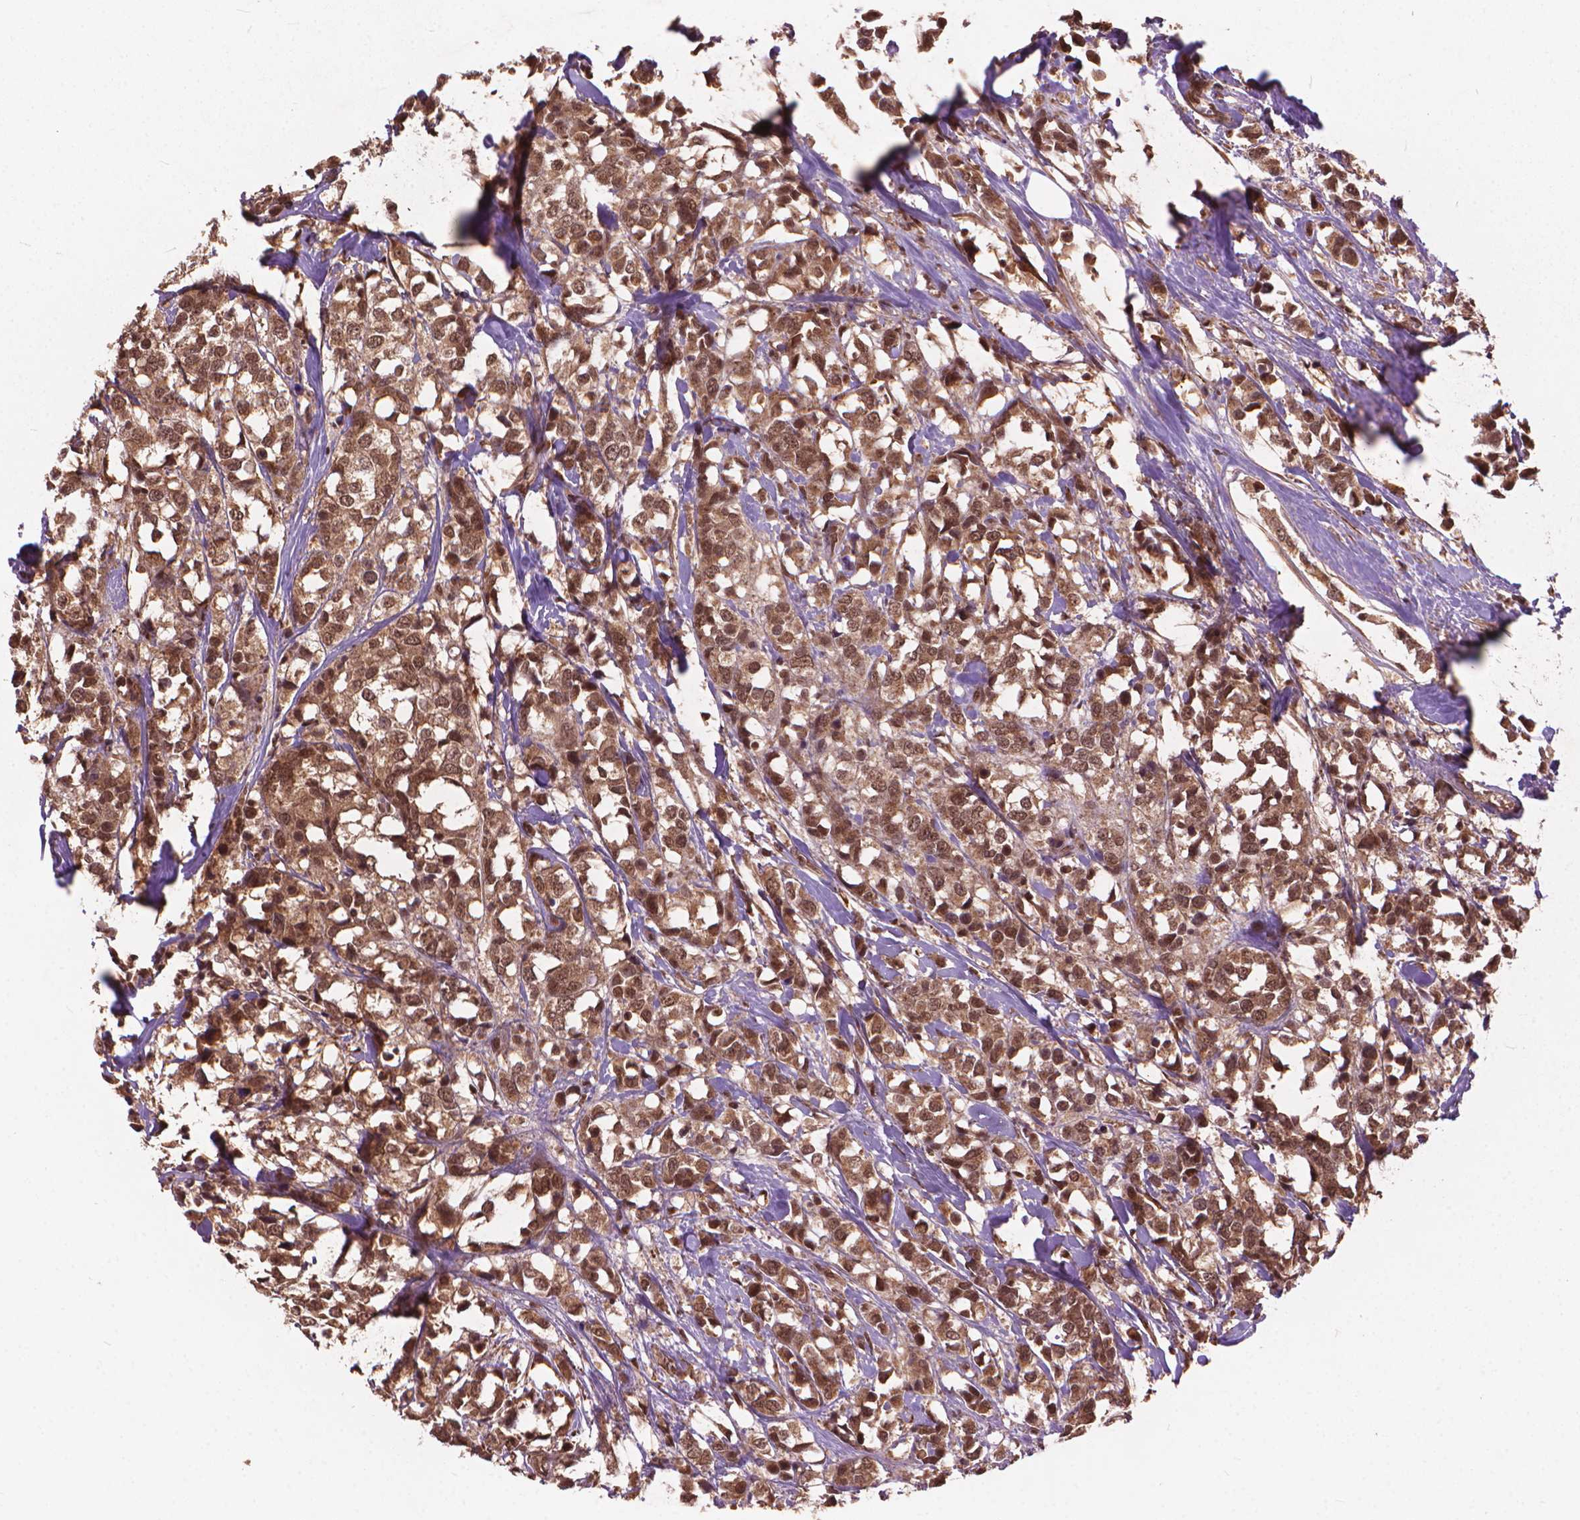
{"staining": {"intensity": "moderate", "quantity": ">75%", "location": "nuclear"}, "tissue": "breast cancer", "cell_type": "Tumor cells", "image_type": "cancer", "snomed": [{"axis": "morphology", "description": "Lobular carcinoma"}, {"axis": "topography", "description": "Breast"}], "caption": "This micrograph displays immunohistochemistry staining of breast cancer, with medium moderate nuclear positivity in about >75% of tumor cells.", "gene": "SSU72", "patient": {"sex": "female", "age": 59}}